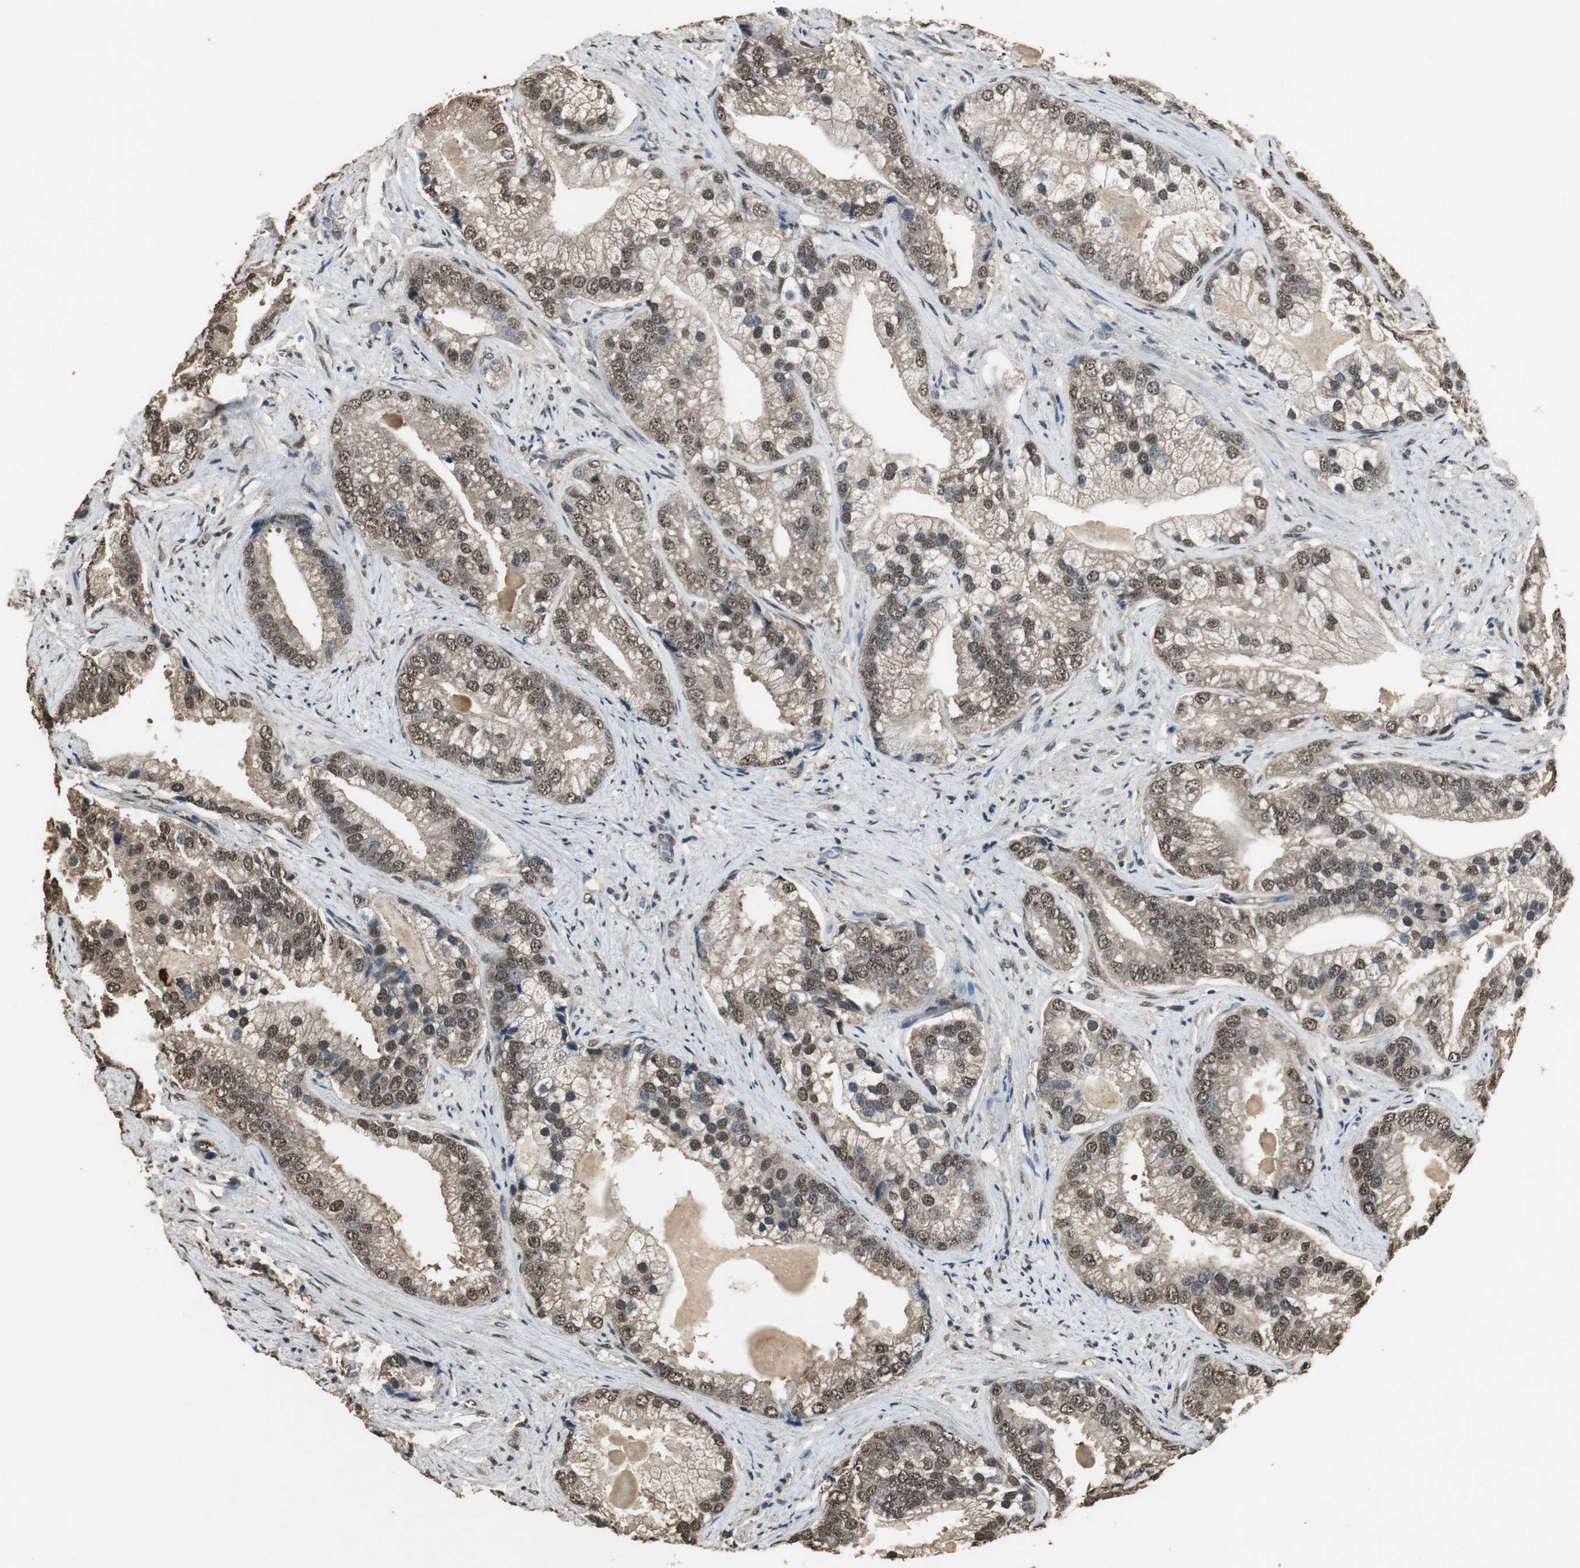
{"staining": {"intensity": "moderate", "quantity": ">75%", "location": "cytoplasmic/membranous,nuclear"}, "tissue": "prostate cancer", "cell_type": "Tumor cells", "image_type": "cancer", "snomed": [{"axis": "morphology", "description": "Adenocarcinoma, Low grade"}, {"axis": "topography", "description": "Prostate"}], "caption": "Adenocarcinoma (low-grade) (prostate) tissue demonstrates moderate cytoplasmic/membranous and nuclear expression in approximately >75% of tumor cells, visualized by immunohistochemistry.", "gene": "PPP1R13B", "patient": {"sex": "male", "age": 71}}